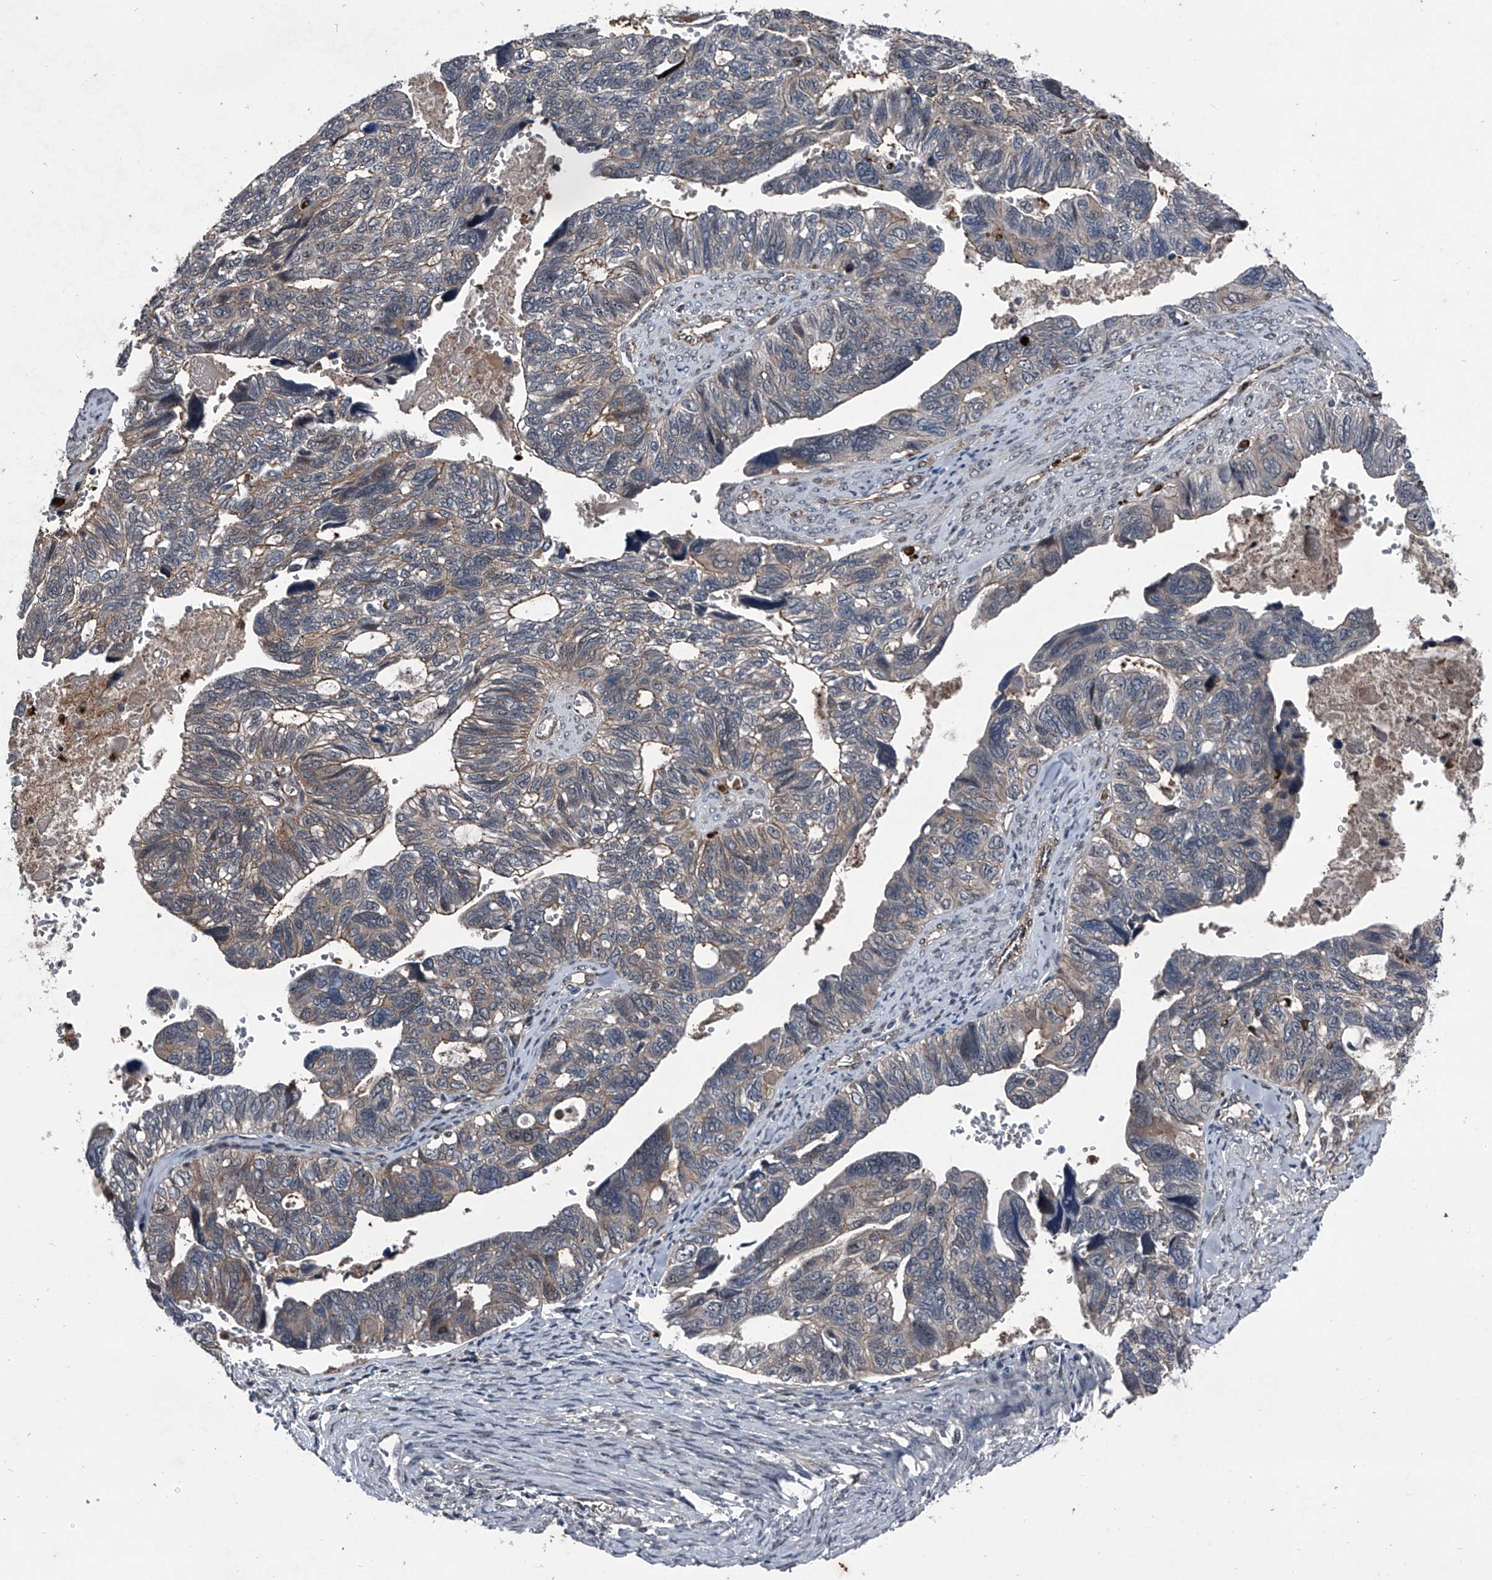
{"staining": {"intensity": "weak", "quantity": "25%-75%", "location": "cytoplasmic/membranous"}, "tissue": "ovarian cancer", "cell_type": "Tumor cells", "image_type": "cancer", "snomed": [{"axis": "morphology", "description": "Cystadenocarcinoma, serous, NOS"}, {"axis": "topography", "description": "Ovary"}], "caption": "About 25%-75% of tumor cells in human ovarian cancer (serous cystadenocarcinoma) display weak cytoplasmic/membranous protein staining as visualized by brown immunohistochemical staining.", "gene": "MAPKAP1", "patient": {"sex": "female", "age": 79}}